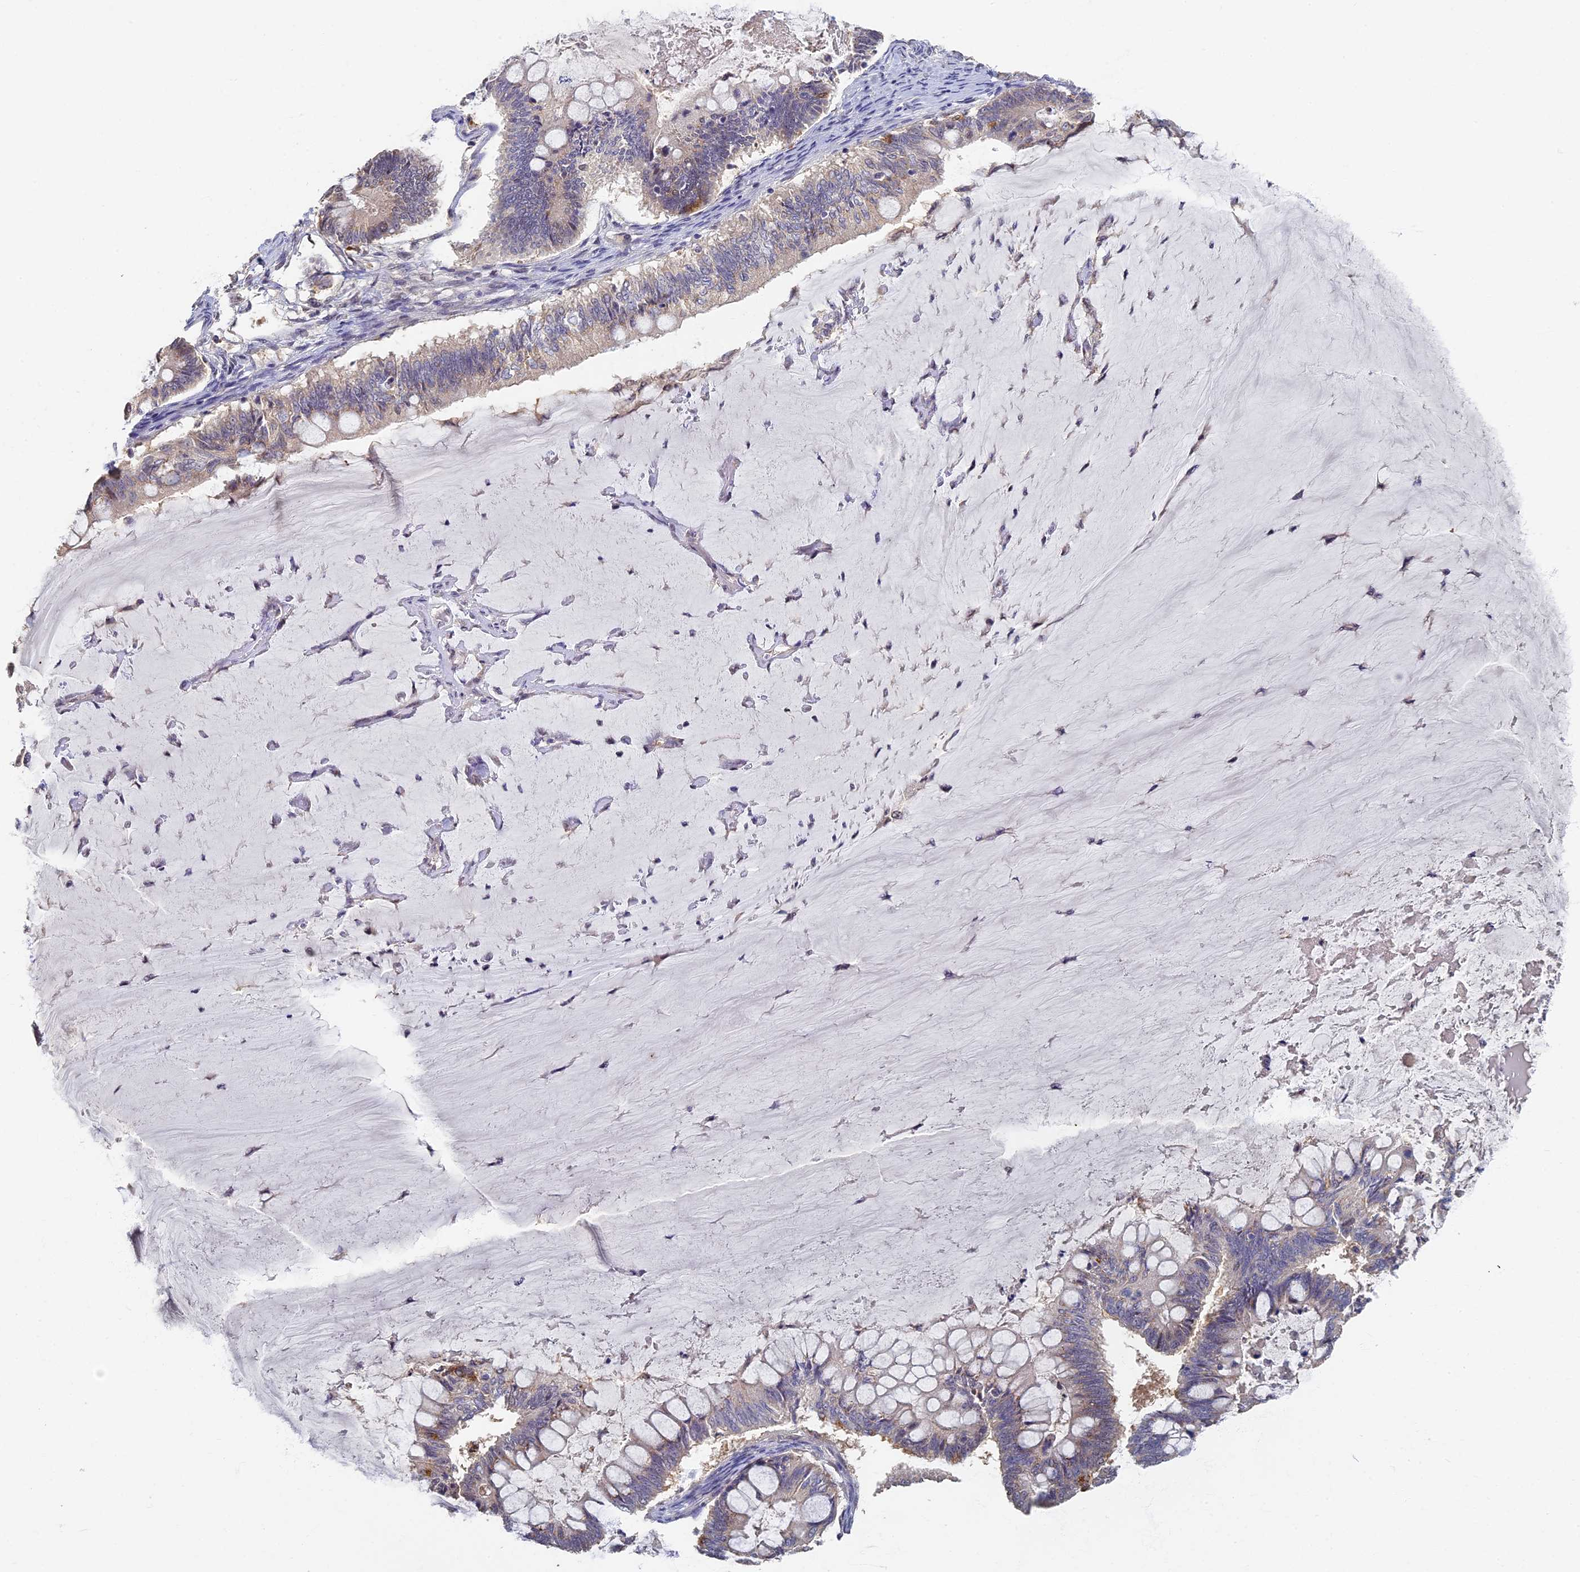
{"staining": {"intensity": "weak", "quantity": "<25%", "location": "cytoplasmic/membranous"}, "tissue": "ovarian cancer", "cell_type": "Tumor cells", "image_type": "cancer", "snomed": [{"axis": "morphology", "description": "Cystadenocarcinoma, mucinous, NOS"}, {"axis": "topography", "description": "Ovary"}], "caption": "An immunohistochemistry histopathology image of ovarian mucinous cystadenocarcinoma is shown. There is no staining in tumor cells of ovarian mucinous cystadenocarcinoma. (Stains: DAB (3,3'-diaminobenzidine) IHC with hematoxylin counter stain, Microscopy: brightfield microscopy at high magnification).", "gene": "RSPH3", "patient": {"sex": "female", "age": 61}}